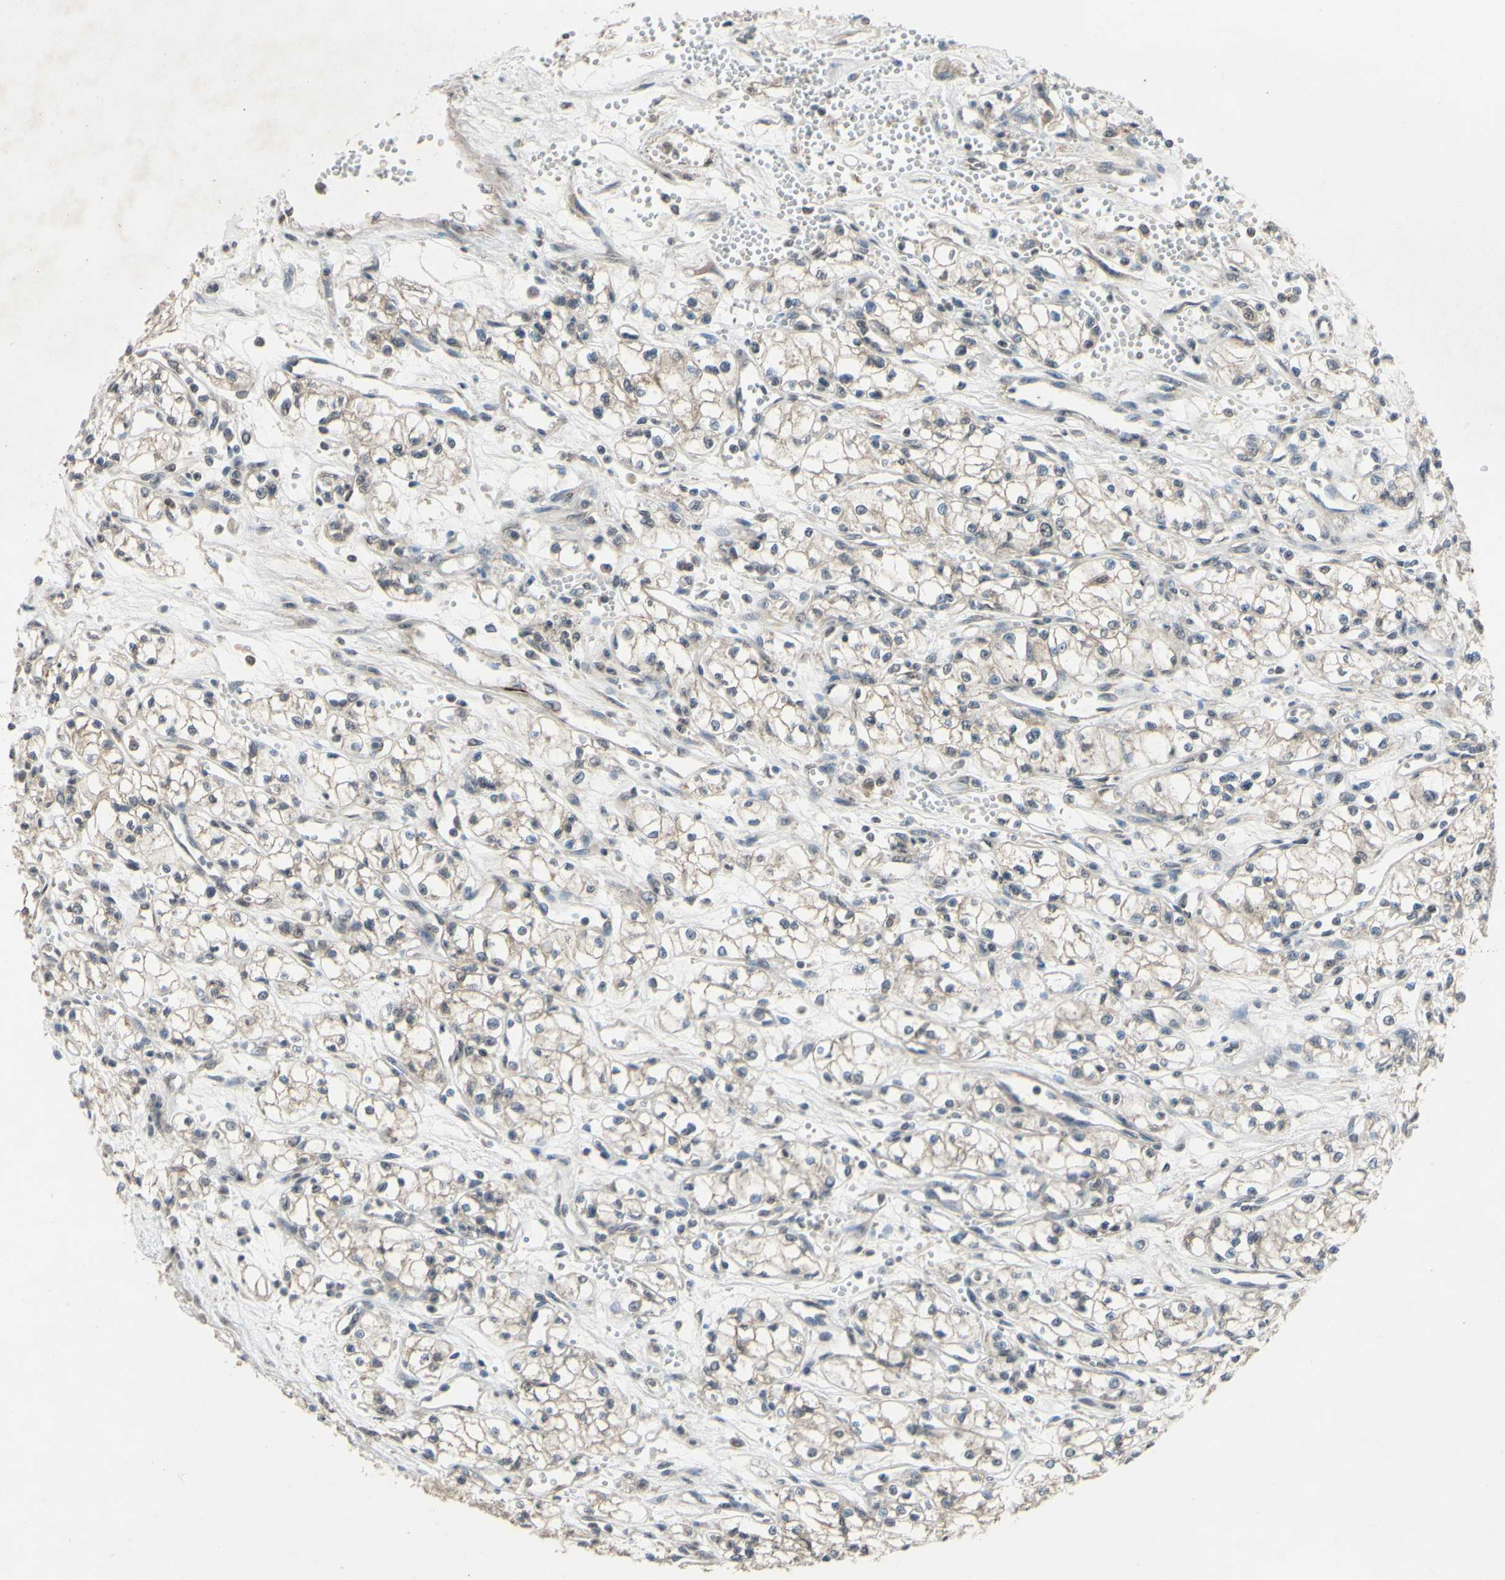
{"staining": {"intensity": "weak", "quantity": "<25%", "location": "cytoplasmic/membranous"}, "tissue": "renal cancer", "cell_type": "Tumor cells", "image_type": "cancer", "snomed": [{"axis": "morphology", "description": "Normal tissue, NOS"}, {"axis": "morphology", "description": "Adenocarcinoma, NOS"}, {"axis": "topography", "description": "Kidney"}], "caption": "Tumor cells show no significant positivity in renal cancer (adenocarcinoma).", "gene": "CDCP1", "patient": {"sex": "male", "age": 59}}